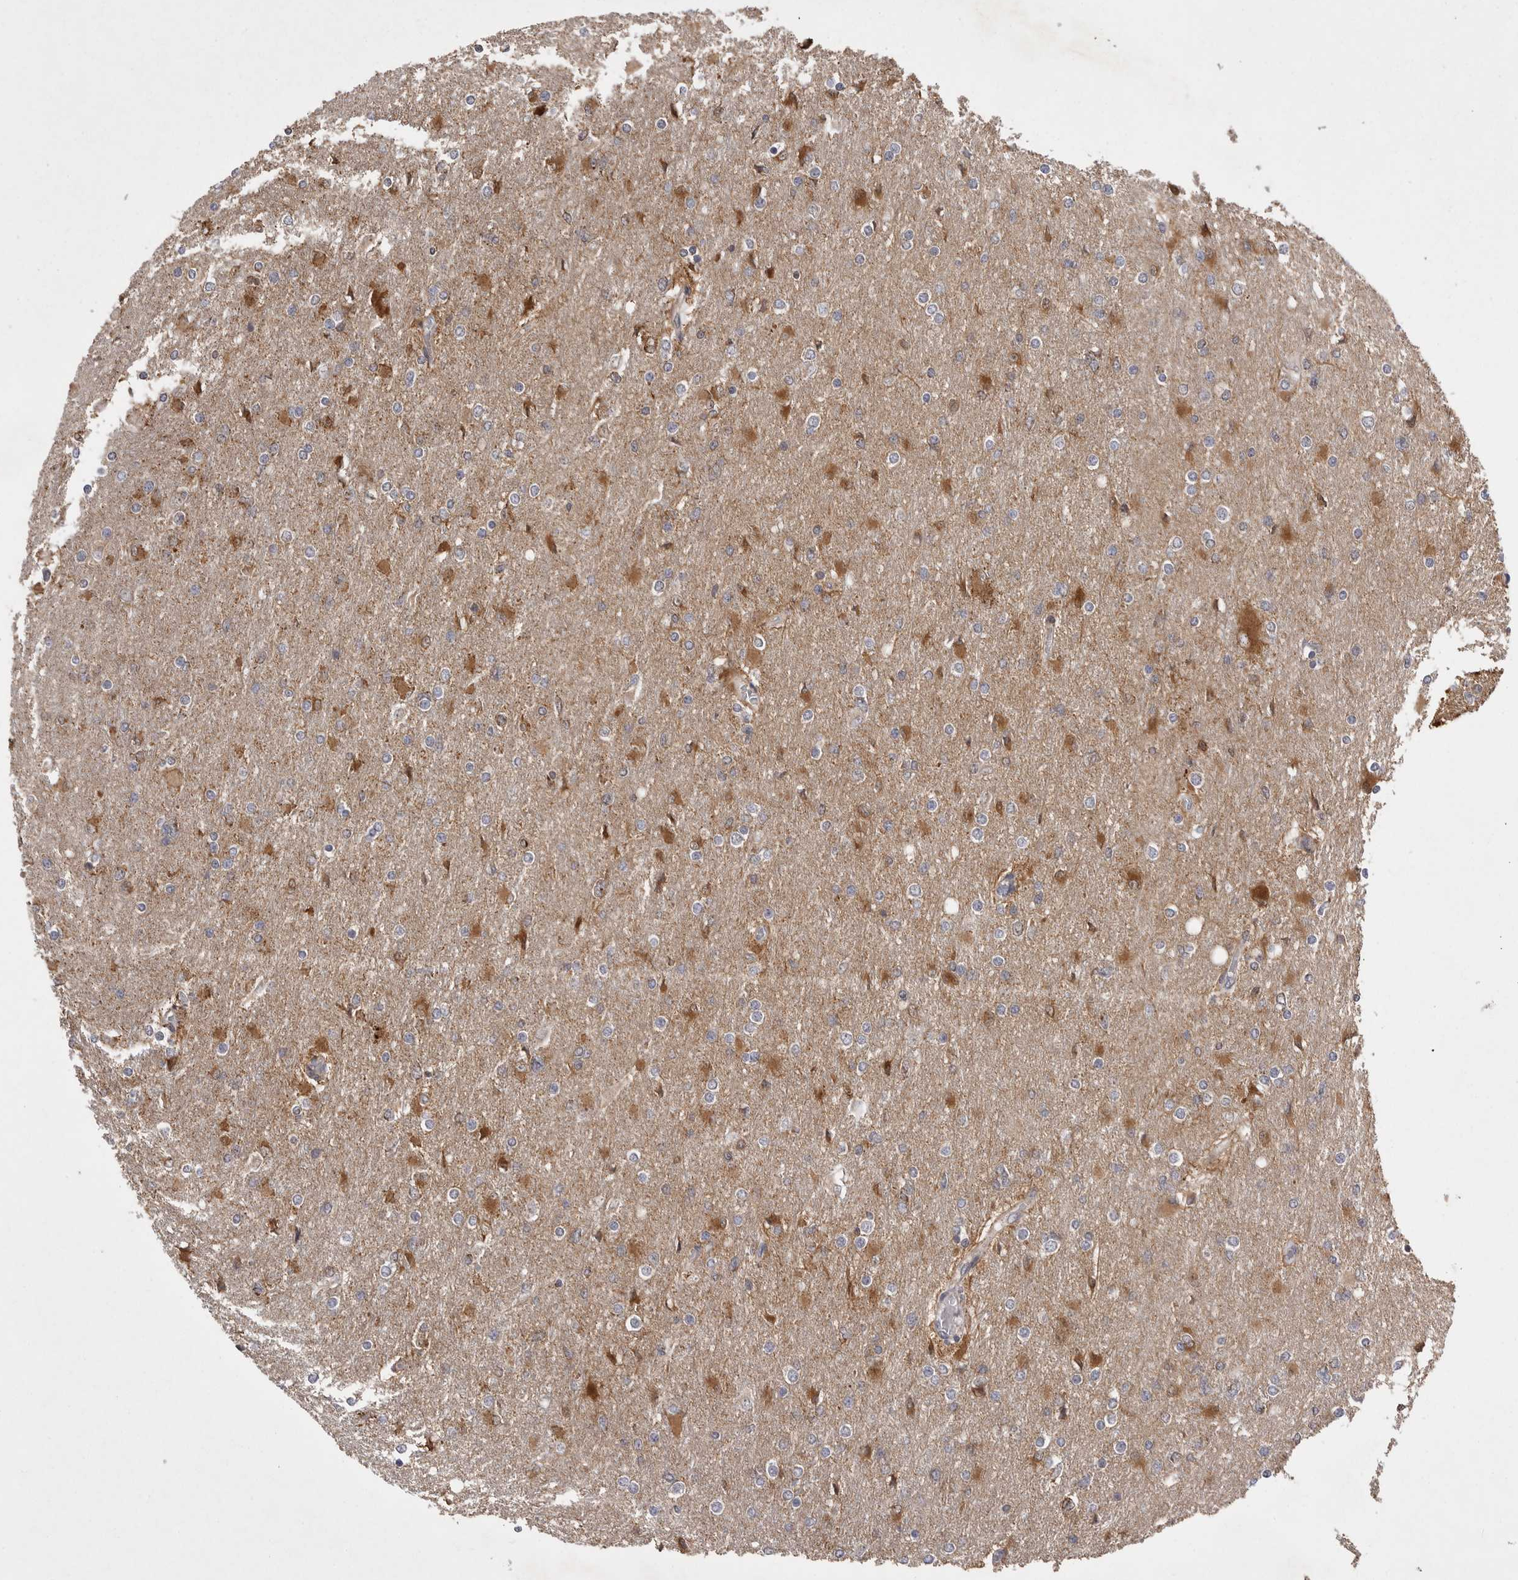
{"staining": {"intensity": "moderate", "quantity": "<25%", "location": "cytoplasmic/membranous"}, "tissue": "glioma", "cell_type": "Tumor cells", "image_type": "cancer", "snomed": [{"axis": "morphology", "description": "Glioma, malignant, High grade"}, {"axis": "topography", "description": "Cerebral cortex"}], "caption": "Glioma stained for a protein (brown) demonstrates moderate cytoplasmic/membranous positive expression in about <25% of tumor cells.", "gene": "KYAT3", "patient": {"sex": "female", "age": 36}}